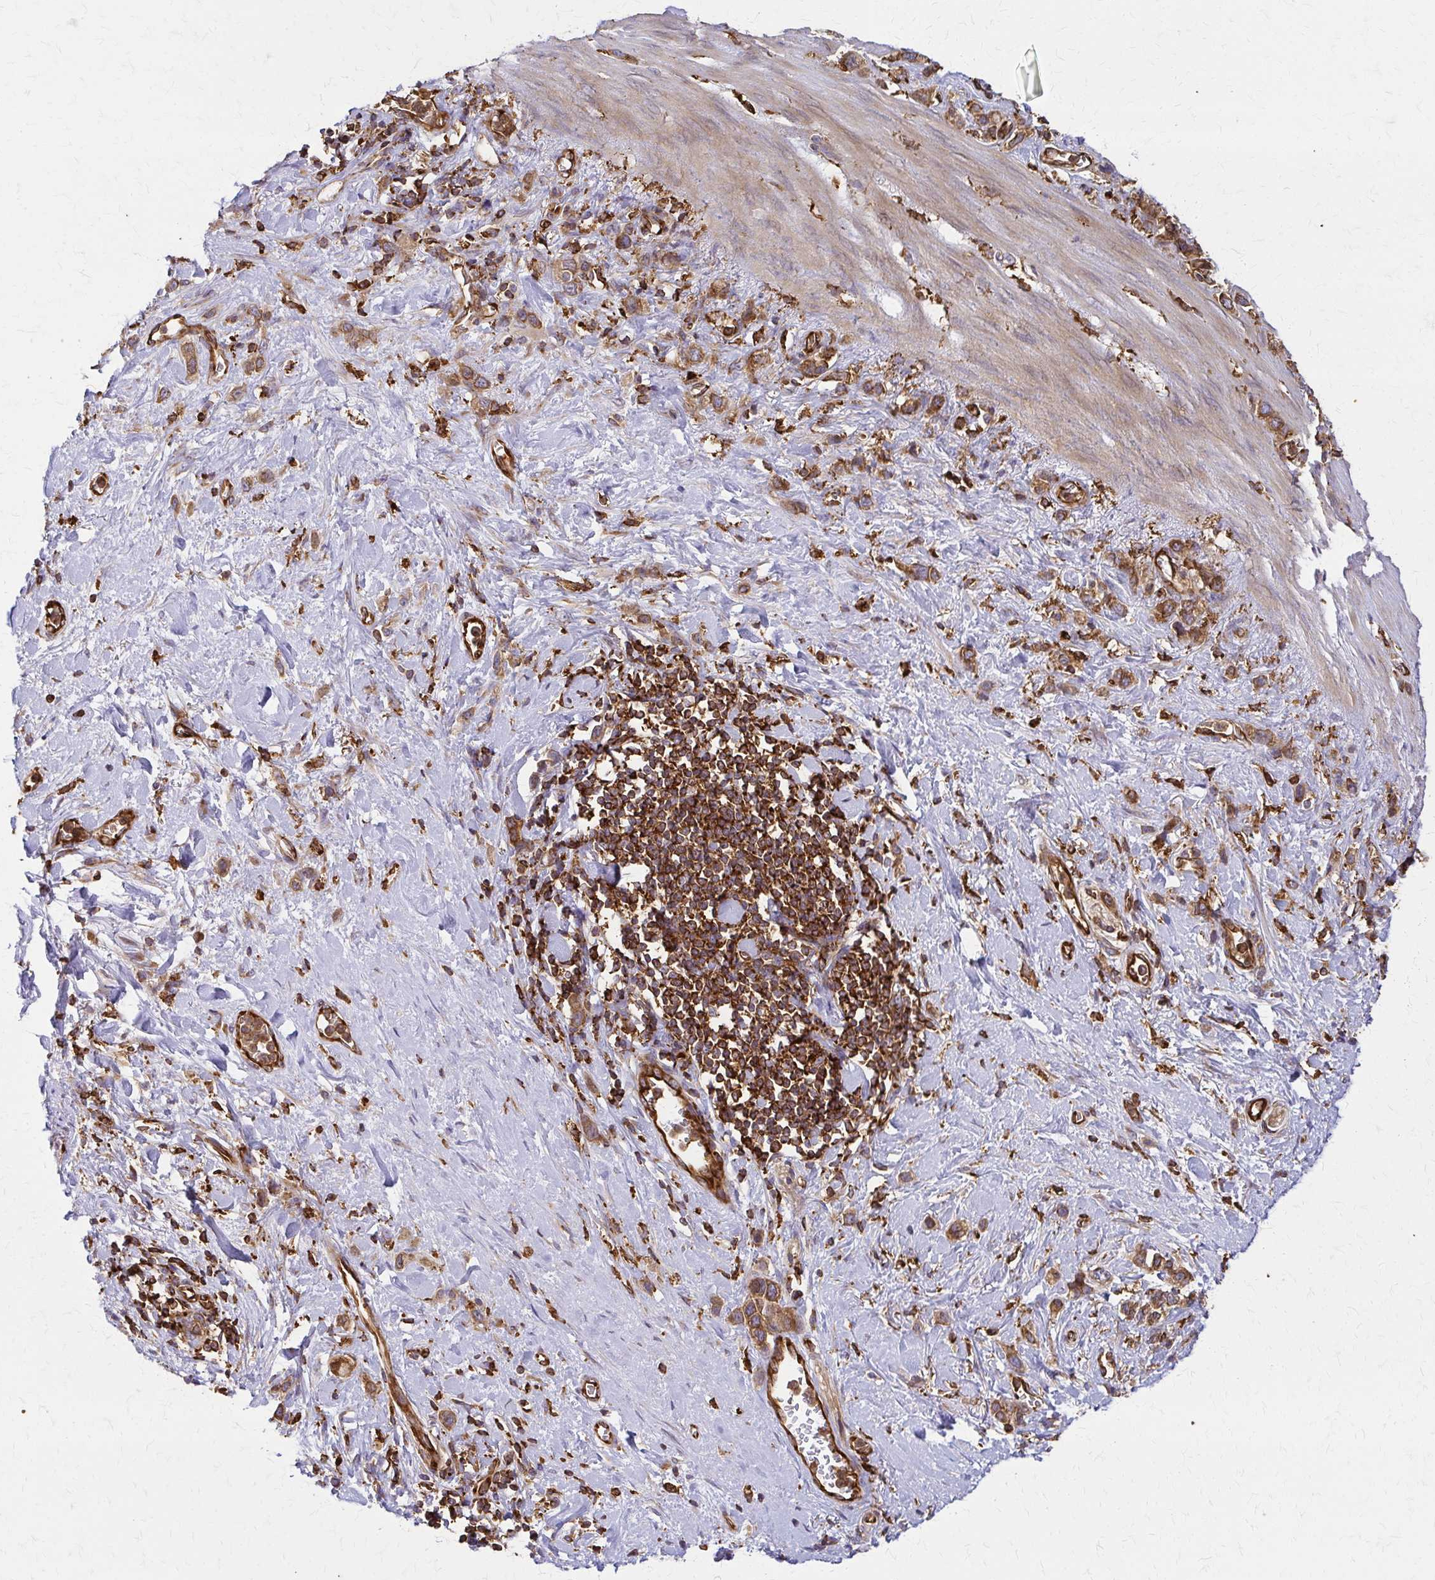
{"staining": {"intensity": "moderate", "quantity": ">75%", "location": "cytoplasmic/membranous"}, "tissue": "stomach cancer", "cell_type": "Tumor cells", "image_type": "cancer", "snomed": [{"axis": "morphology", "description": "Adenocarcinoma, NOS"}, {"axis": "topography", "description": "Stomach"}], "caption": "Immunohistochemistry (DAB) staining of human stomach adenocarcinoma displays moderate cytoplasmic/membranous protein positivity in approximately >75% of tumor cells. The staining is performed using DAB (3,3'-diaminobenzidine) brown chromogen to label protein expression. The nuclei are counter-stained blue using hematoxylin.", "gene": "WASF2", "patient": {"sex": "female", "age": 65}}